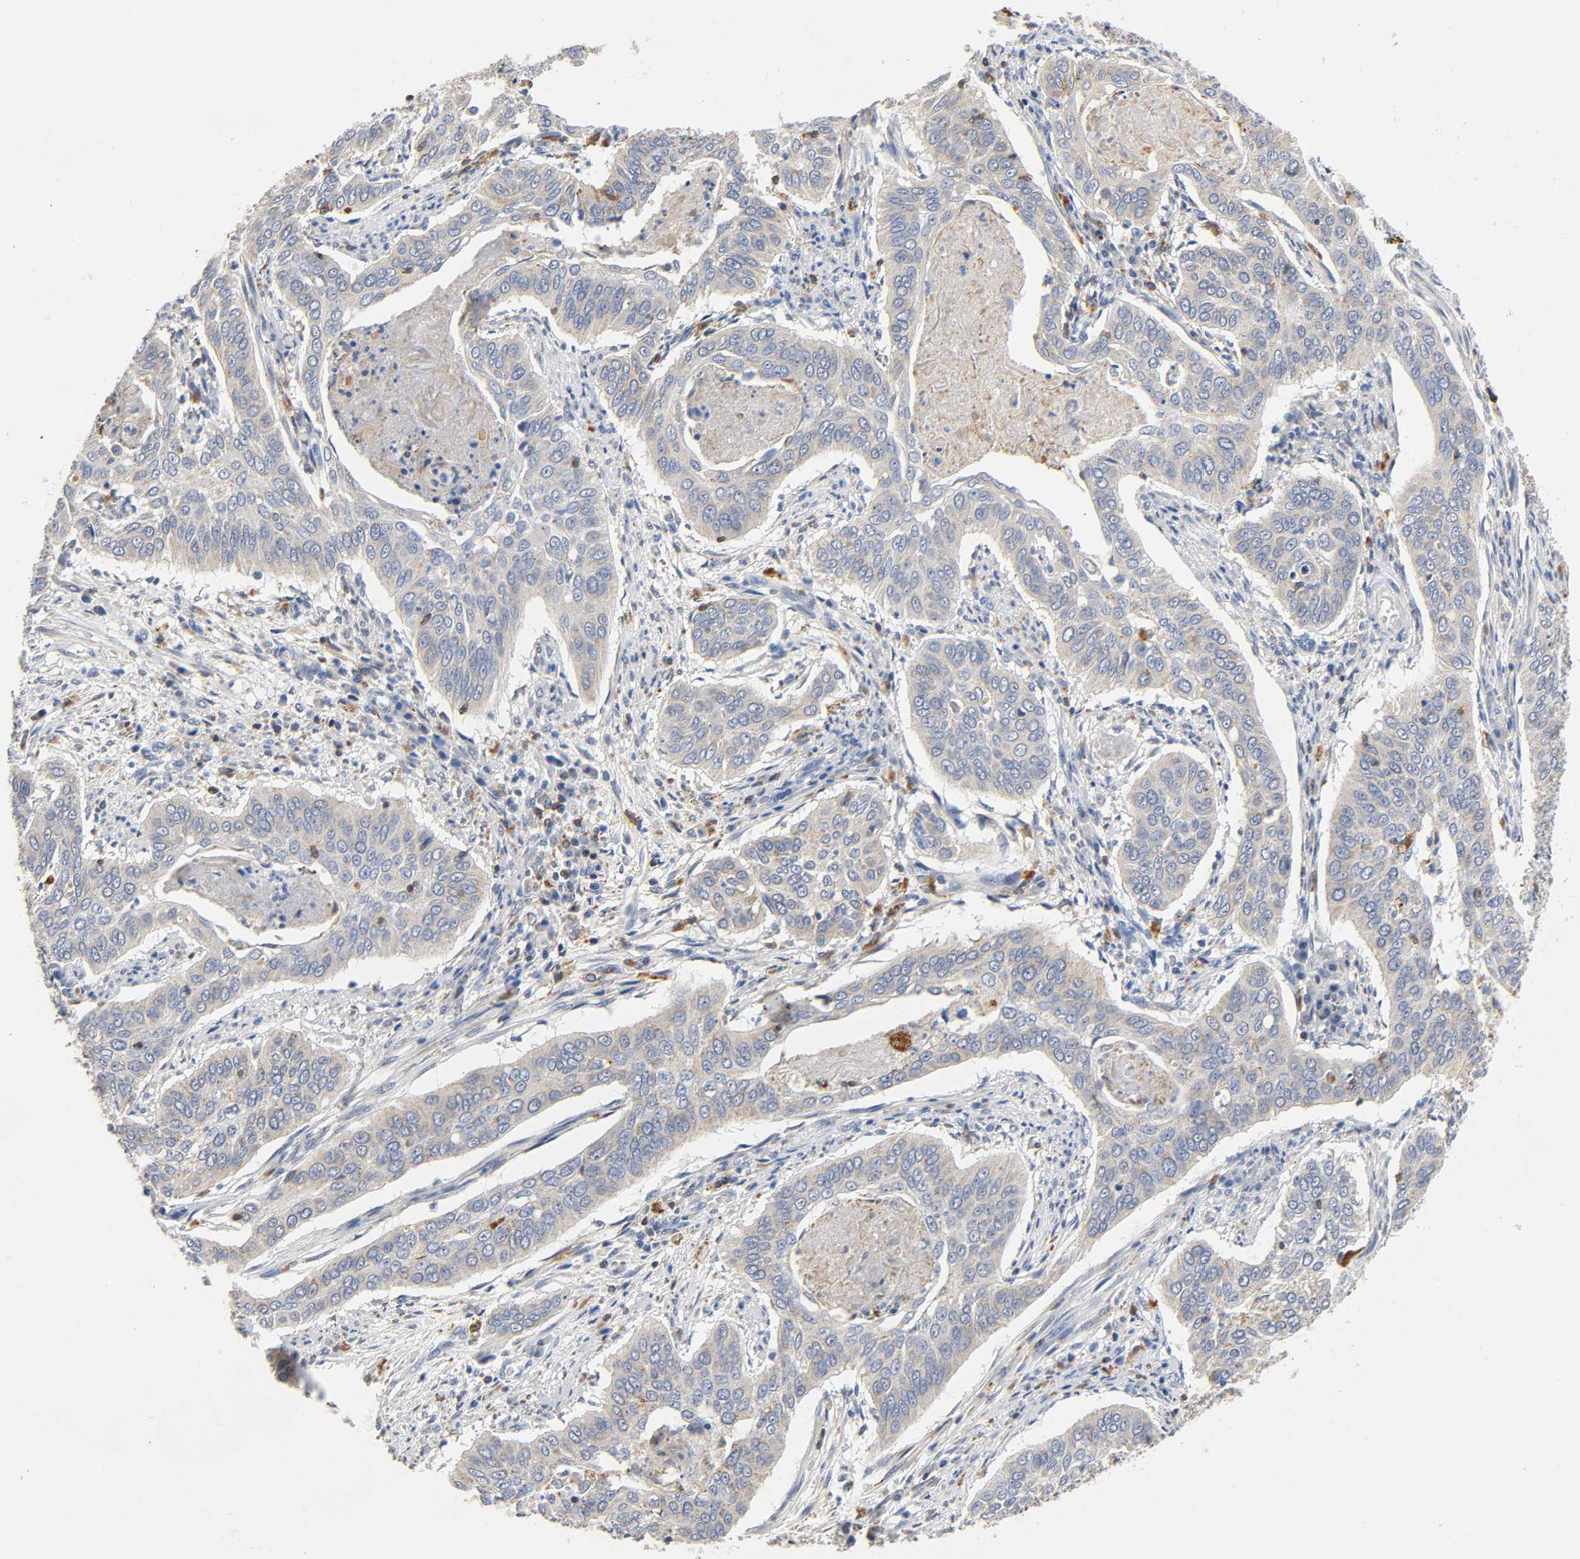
{"staining": {"intensity": "weak", "quantity": "25%-75%", "location": "cytoplasmic/membranous"}, "tissue": "cervical cancer", "cell_type": "Tumor cells", "image_type": "cancer", "snomed": [{"axis": "morphology", "description": "Squamous cell carcinoma, NOS"}, {"axis": "topography", "description": "Cervix"}], "caption": "Protein staining by immunohistochemistry demonstrates weak cytoplasmic/membranous positivity in approximately 25%-75% of tumor cells in squamous cell carcinoma (cervical). (IHC, brightfield microscopy, high magnification).", "gene": "UCKL1", "patient": {"sex": "female", "age": 39}}